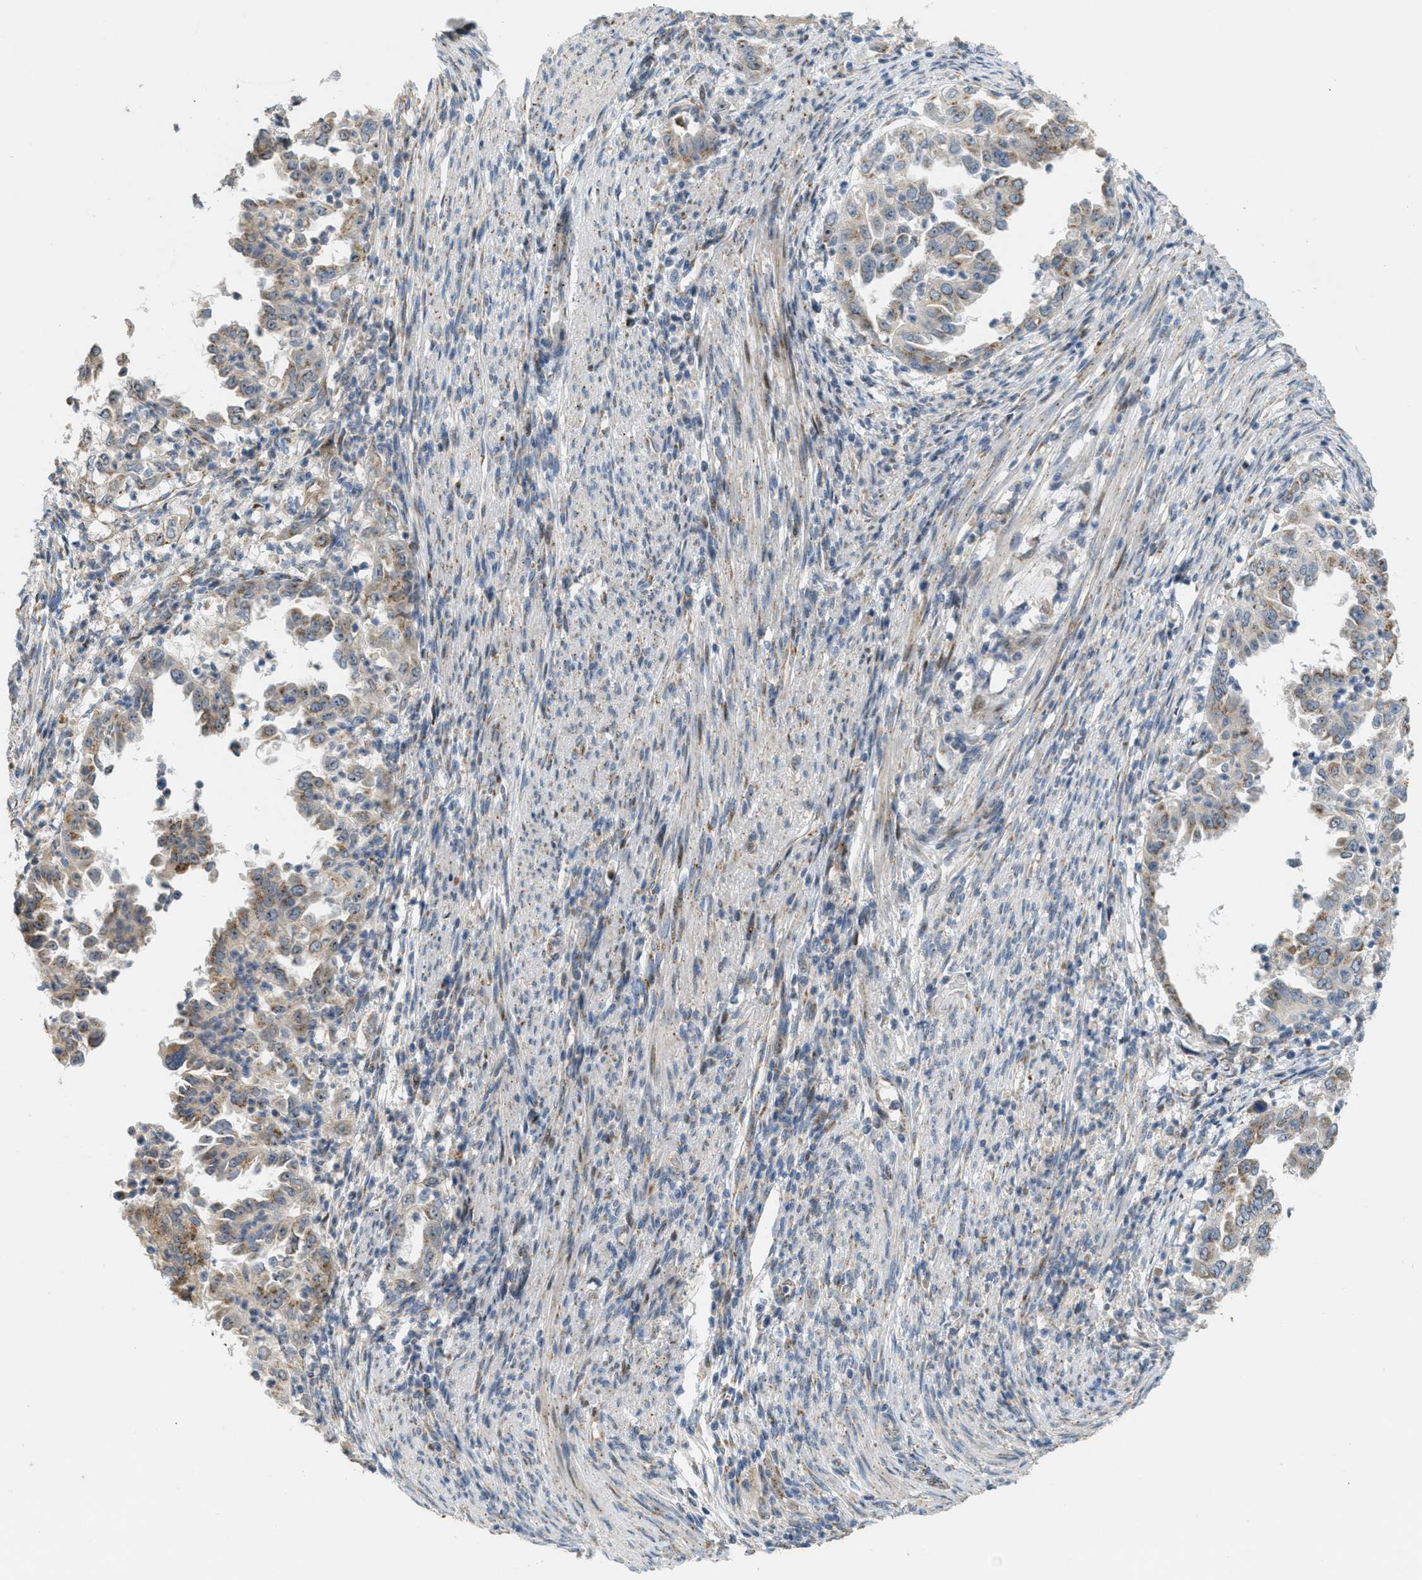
{"staining": {"intensity": "moderate", "quantity": ">75%", "location": "cytoplasmic/membranous"}, "tissue": "endometrial cancer", "cell_type": "Tumor cells", "image_type": "cancer", "snomed": [{"axis": "morphology", "description": "Adenocarcinoma, NOS"}, {"axis": "topography", "description": "Endometrium"}], "caption": "Human endometrial cancer (adenocarcinoma) stained for a protein (brown) demonstrates moderate cytoplasmic/membranous positive staining in approximately >75% of tumor cells.", "gene": "ZFPL1", "patient": {"sex": "female", "age": 85}}